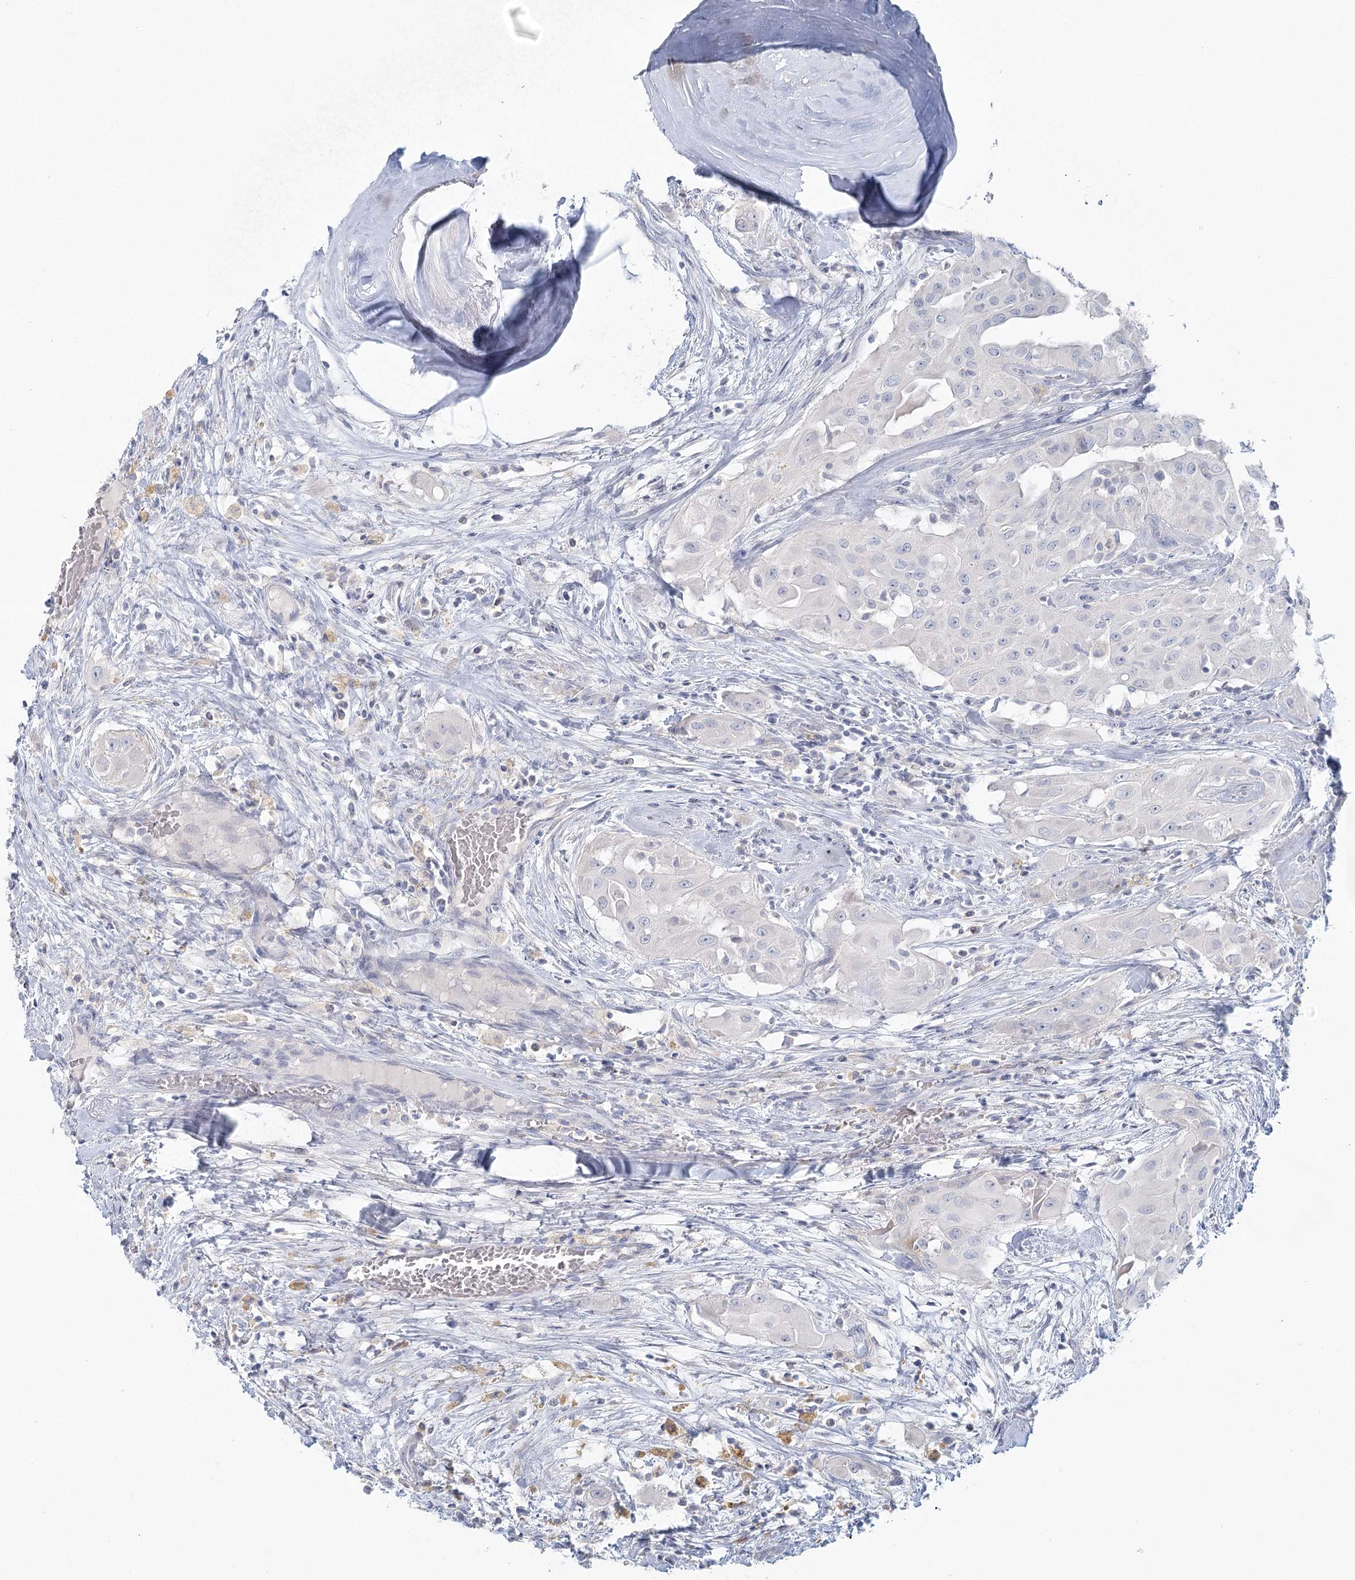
{"staining": {"intensity": "negative", "quantity": "none", "location": "none"}, "tissue": "thyroid cancer", "cell_type": "Tumor cells", "image_type": "cancer", "snomed": [{"axis": "morphology", "description": "Papillary adenocarcinoma, NOS"}, {"axis": "topography", "description": "Thyroid gland"}], "caption": "A micrograph of human thyroid papillary adenocarcinoma is negative for staining in tumor cells.", "gene": "LRP2BP", "patient": {"sex": "female", "age": 59}}